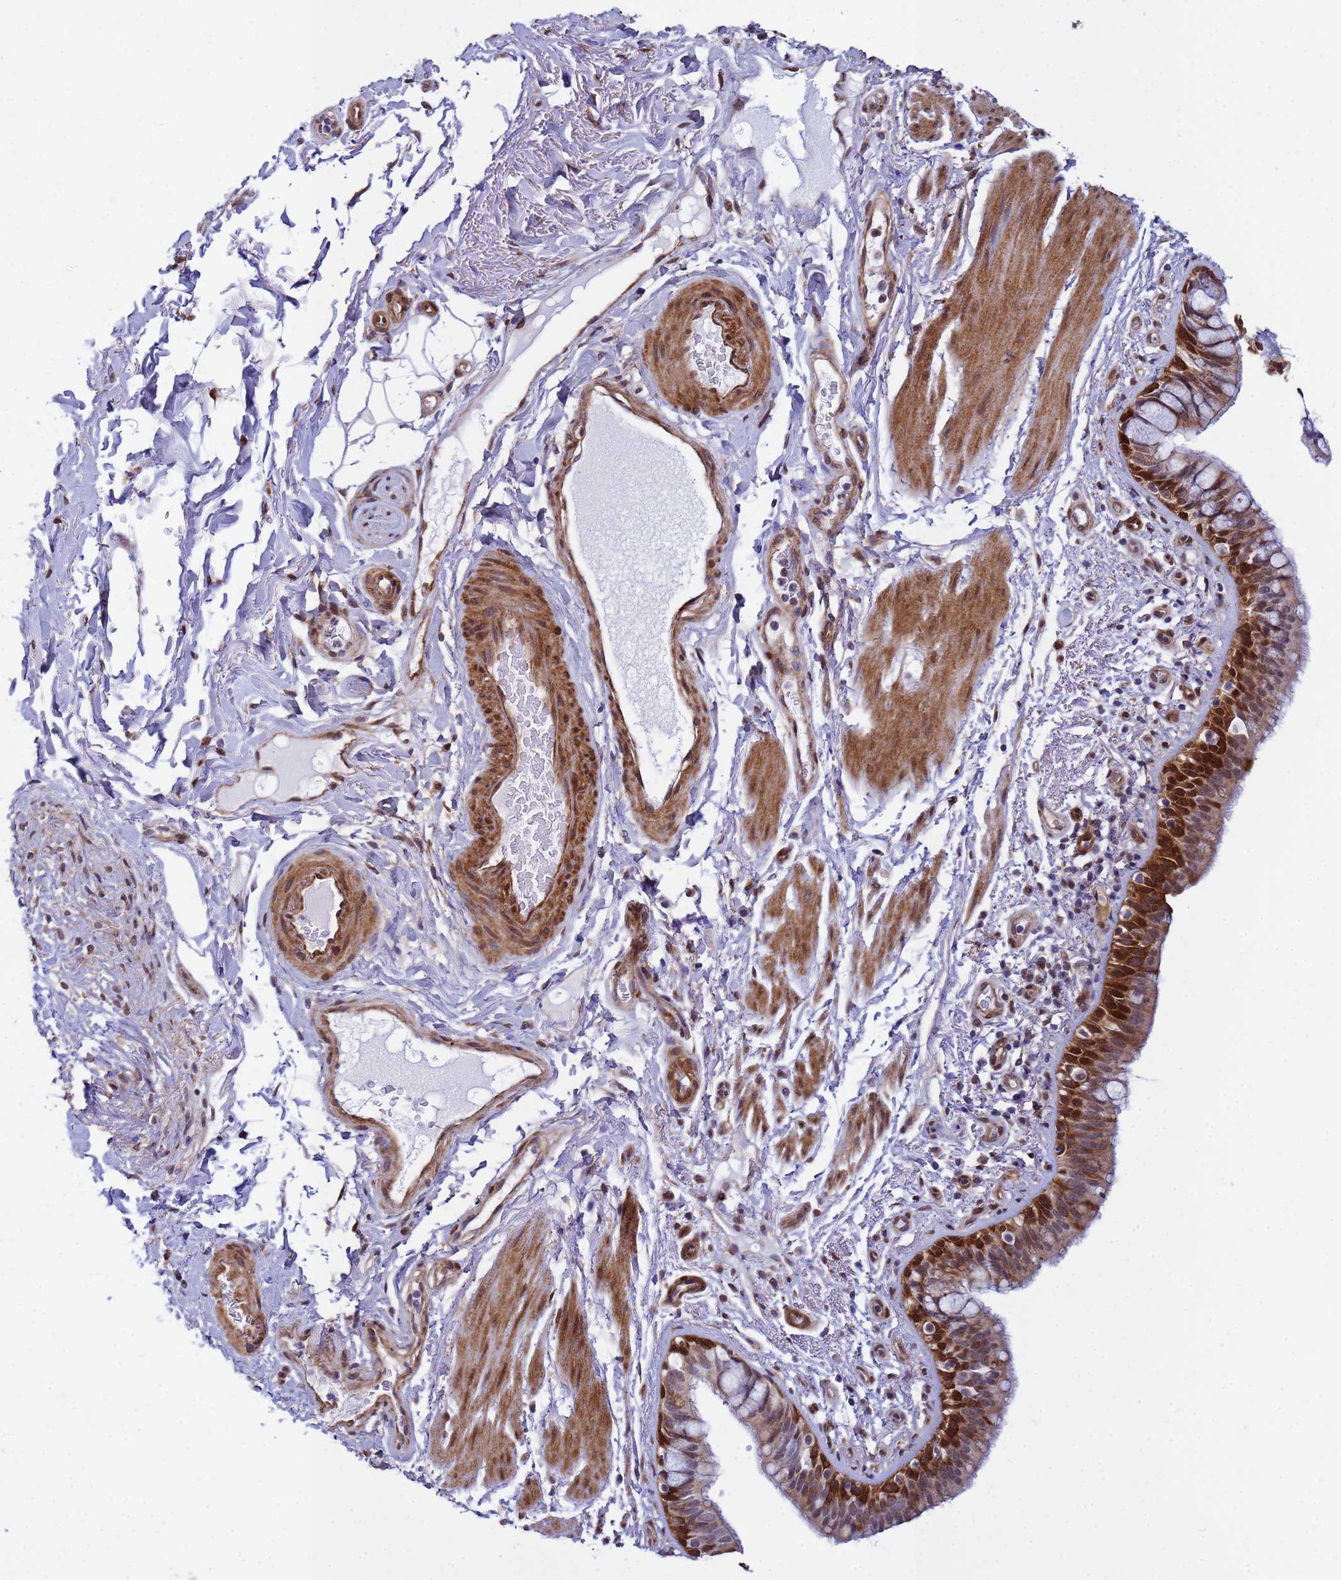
{"staining": {"intensity": "strong", "quantity": "25%-75%", "location": "cytoplasmic/membranous"}, "tissue": "bronchus", "cell_type": "Respiratory epithelial cells", "image_type": "normal", "snomed": [{"axis": "morphology", "description": "Normal tissue, NOS"}, {"axis": "morphology", "description": "Neoplasm, uncertain whether benign or malignant"}, {"axis": "topography", "description": "Bronchus"}, {"axis": "topography", "description": "Lung"}], "caption": "IHC micrograph of benign bronchus: bronchus stained using IHC displays high levels of strong protein expression localized specifically in the cytoplasmic/membranous of respiratory epithelial cells, appearing as a cytoplasmic/membranous brown color.", "gene": "TRIP6", "patient": {"sex": "male", "age": 55}}